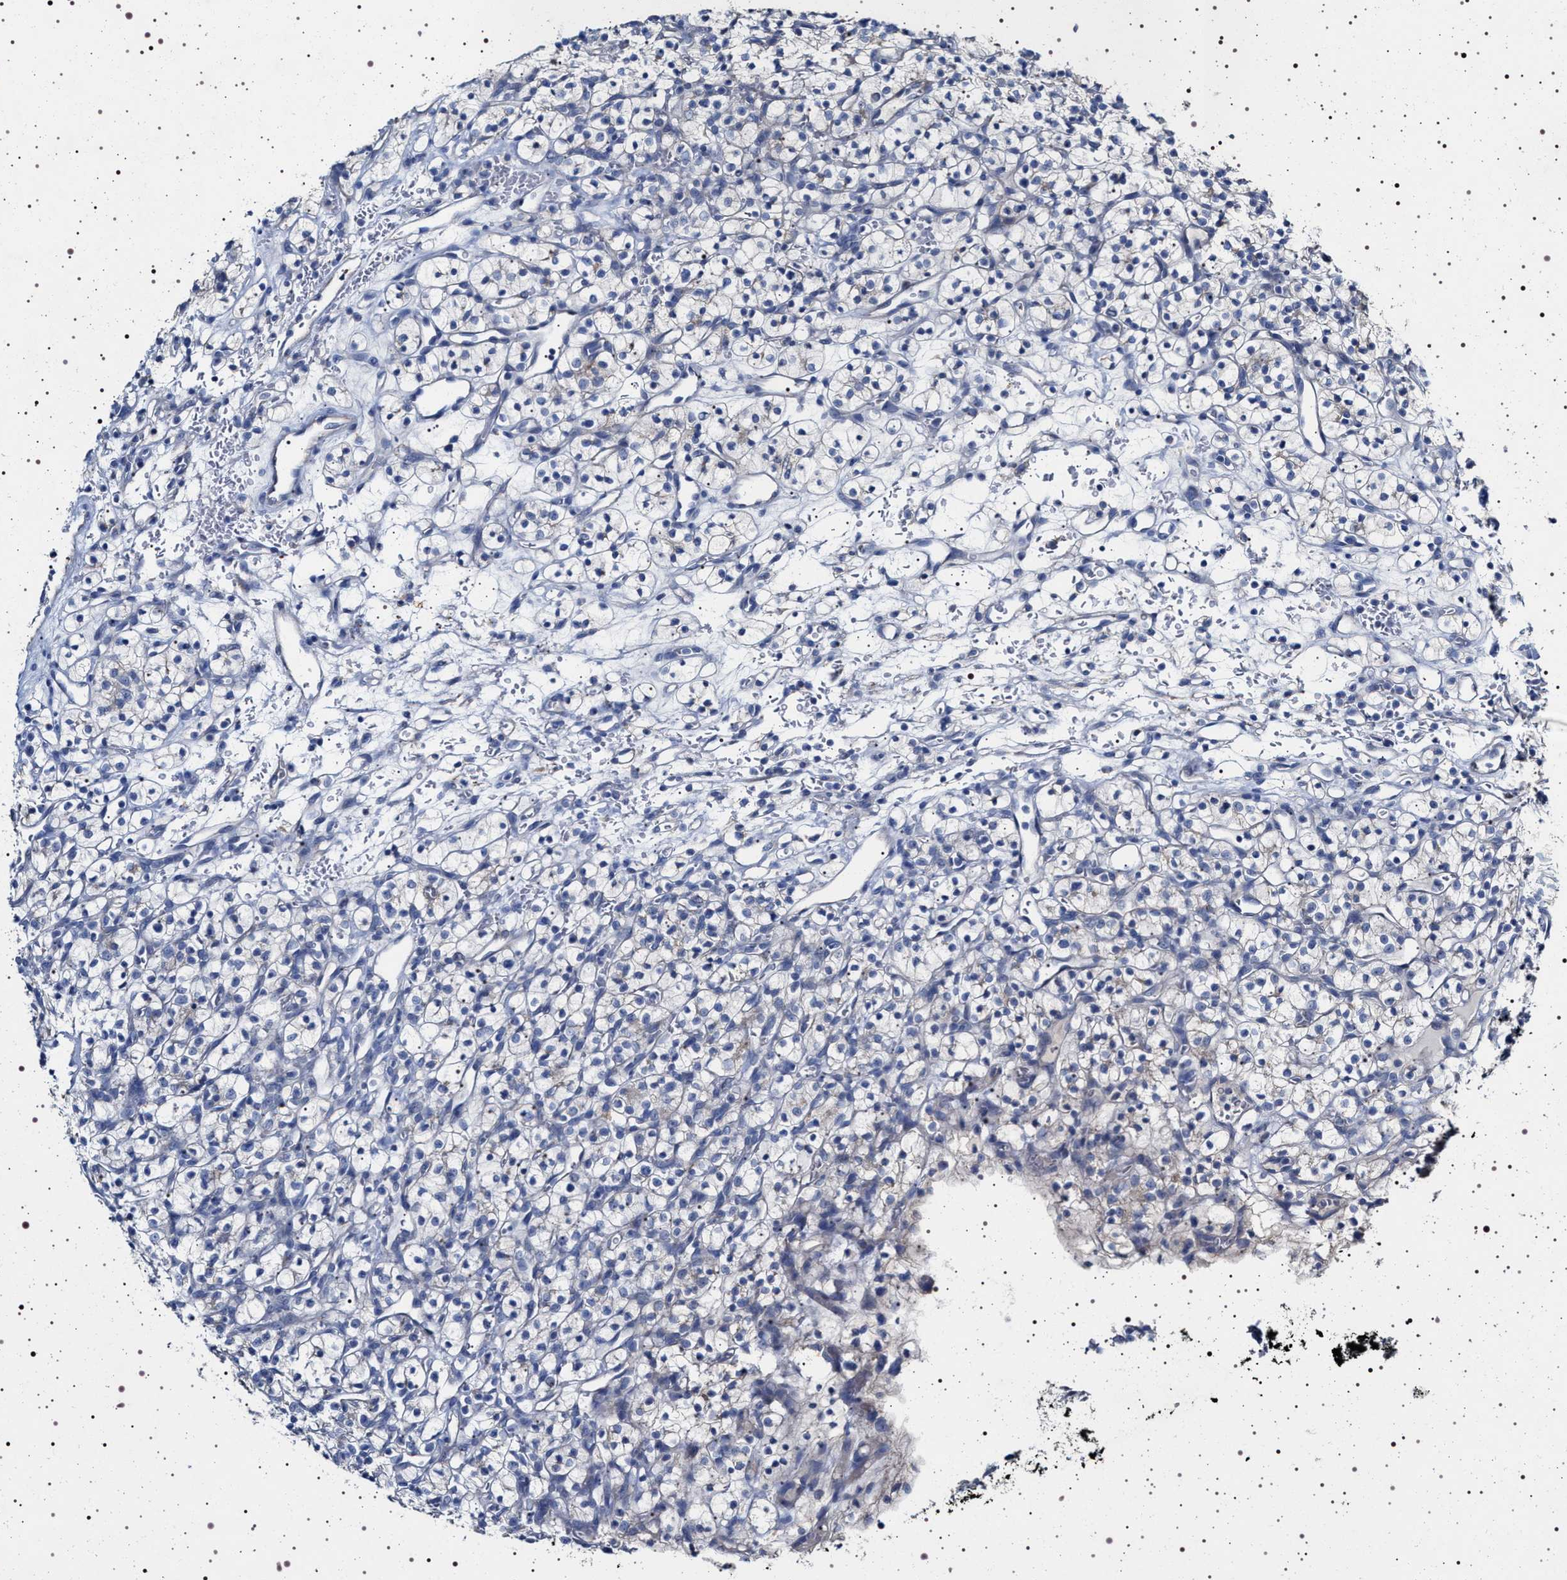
{"staining": {"intensity": "negative", "quantity": "none", "location": "none"}, "tissue": "renal cancer", "cell_type": "Tumor cells", "image_type": "cancer", "snomed": [{"axis": "morphology", "description": "Adenocarcinoma, NOS"}, {"axis": "topography", "description": "Kidney"}], "caption": "High magnification brightfield microscopy of renal cancer (adenocarcinoma) stained with DAB (3,3'-diaminobenzidine) (brown) and counterstained with hematoxylin (blue): tumor cells show no significant expression.", "gene": "NAALADL2", "patient": {"sex": "female", "age": 57}}